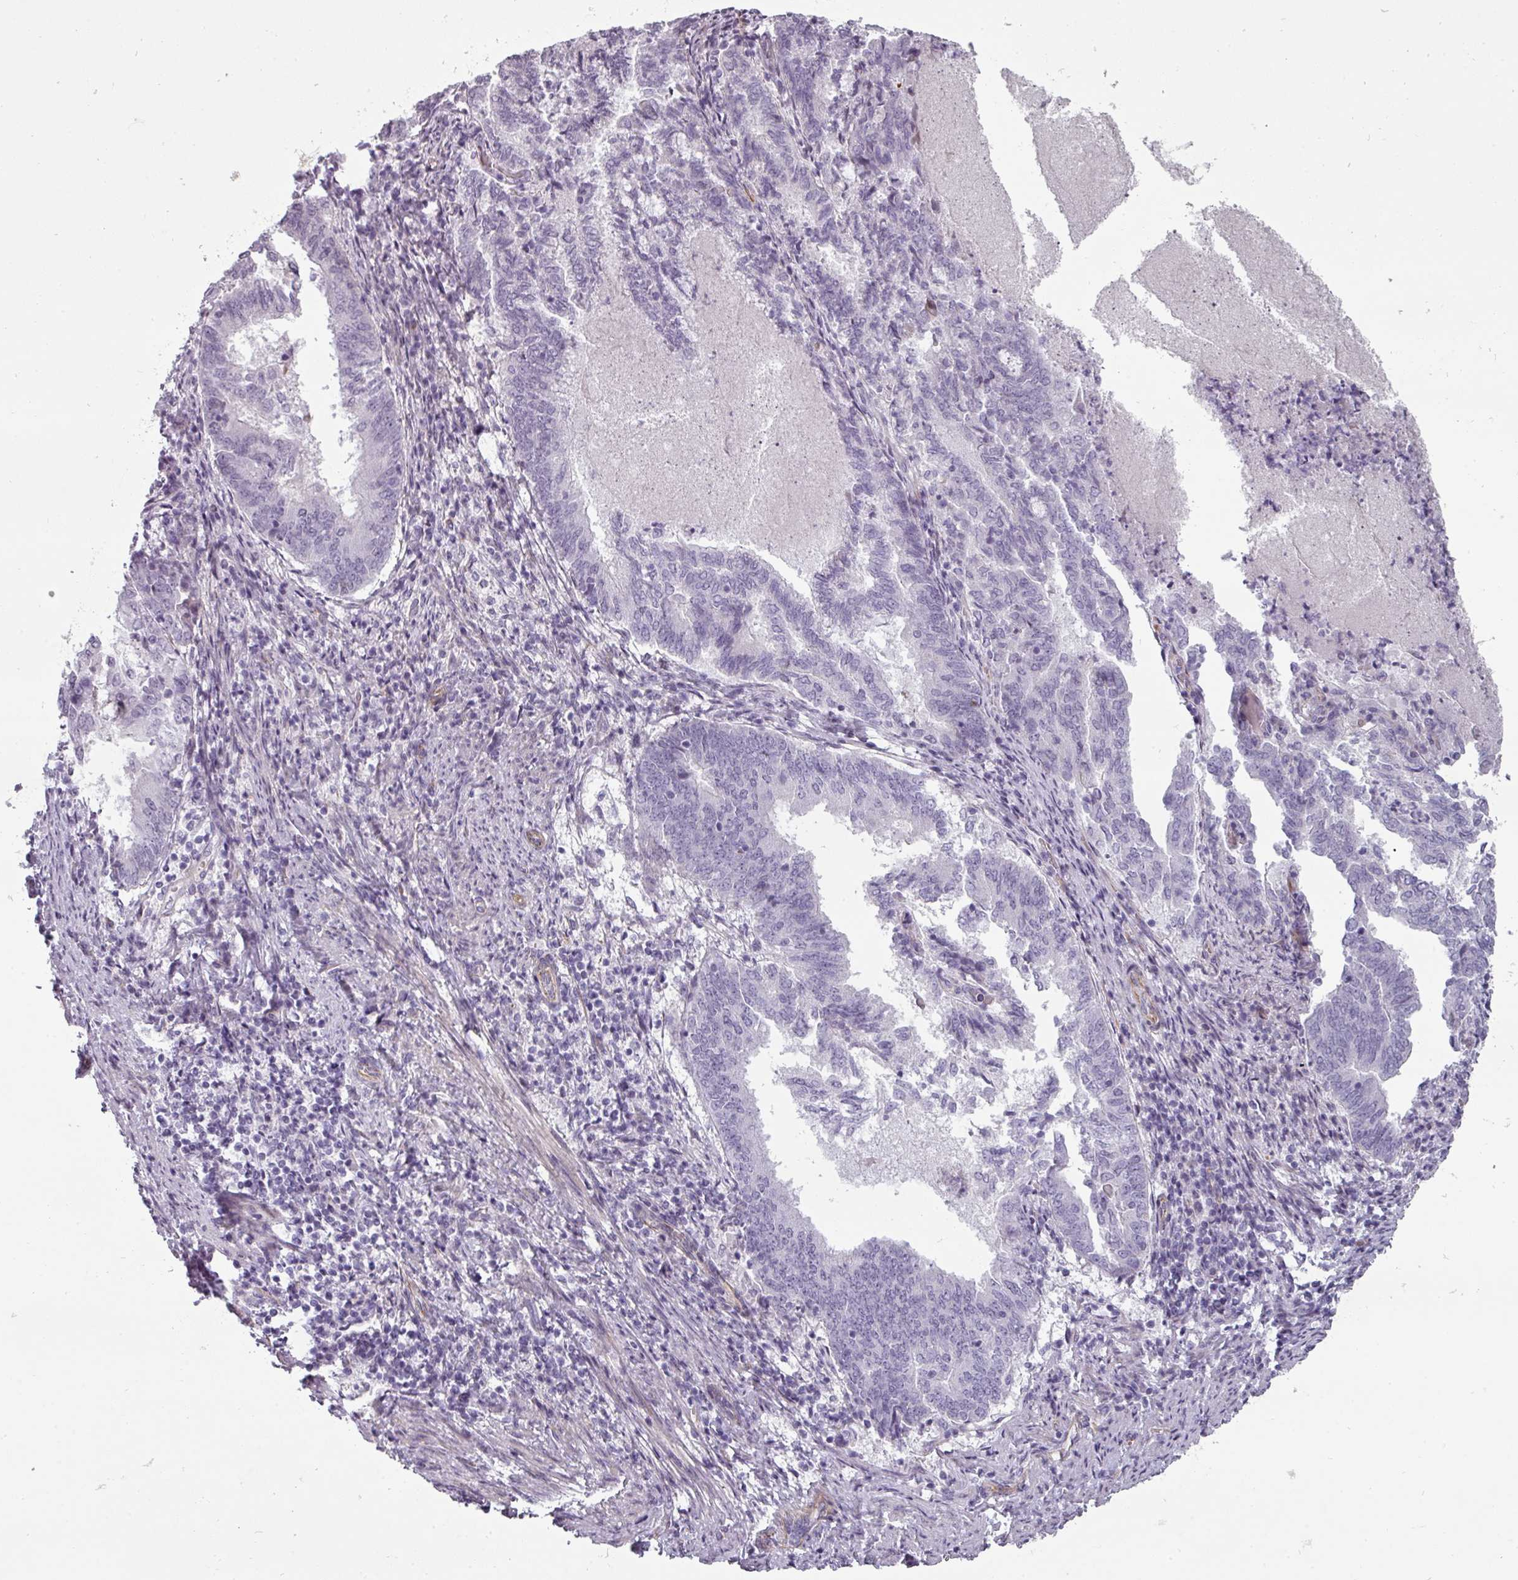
{"staining": {"intensity": "negative", "quantity": "none", "location": "none"}, "tissue": "endometrial cancer", "cell_type": "Tumor cells", "image_type": "cancer", "snomed": [{"axis": "morphology", "description": "Adenocarcinoma, NOS"}, {"axis": "topography", "description": "Endometrium"}], "caption": "Immunohistochemical staining of human adenocarcinoma (endometrial) reveals no significant expression in tumor cells. (IHC, brightfield microscopy, high magnification).", "gene": "CHRDL1", "patient": {"sex": "female", "age": 80}}